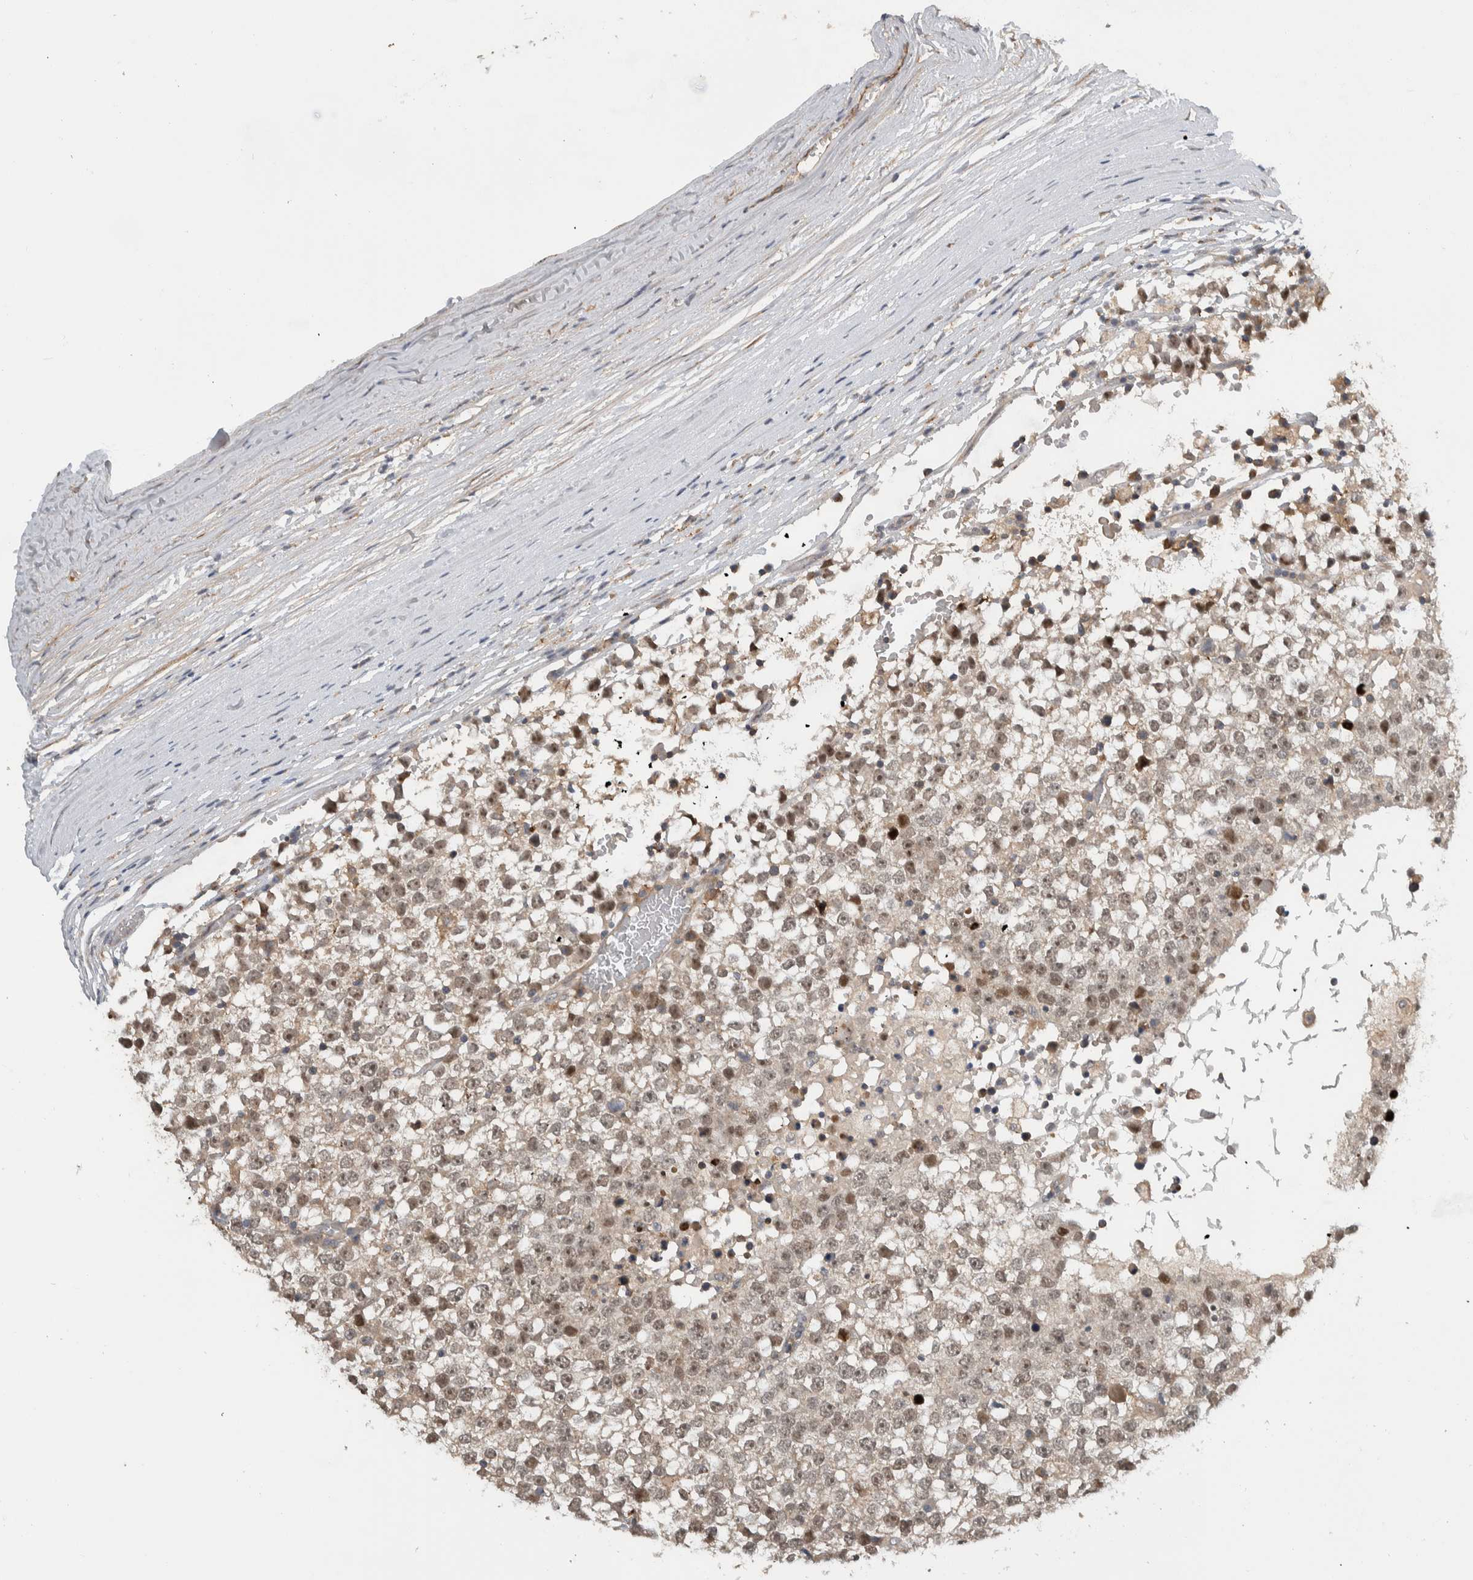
{"staining": {"intensity": "moderate", "quantity": ">75%", "location": "nuclear"}, "tissue": "testis cancer", "cell_type": "Tumor cells", "image_type": "cancer", "snomed": [{"axis": "morphology", "description": "Seminoma, NOS"}, {"axis": "topography", "description": "Testis"}], "caption": "Immunohistochemistry (DAB (3,3'-diaminobenzidine)) staining of human testis cancer exhibits moderate nuclear protein expression in approximately >75% of tumor cells.", "gene": "MPRIP", "patient": {"sex": "male", "age": 65}}